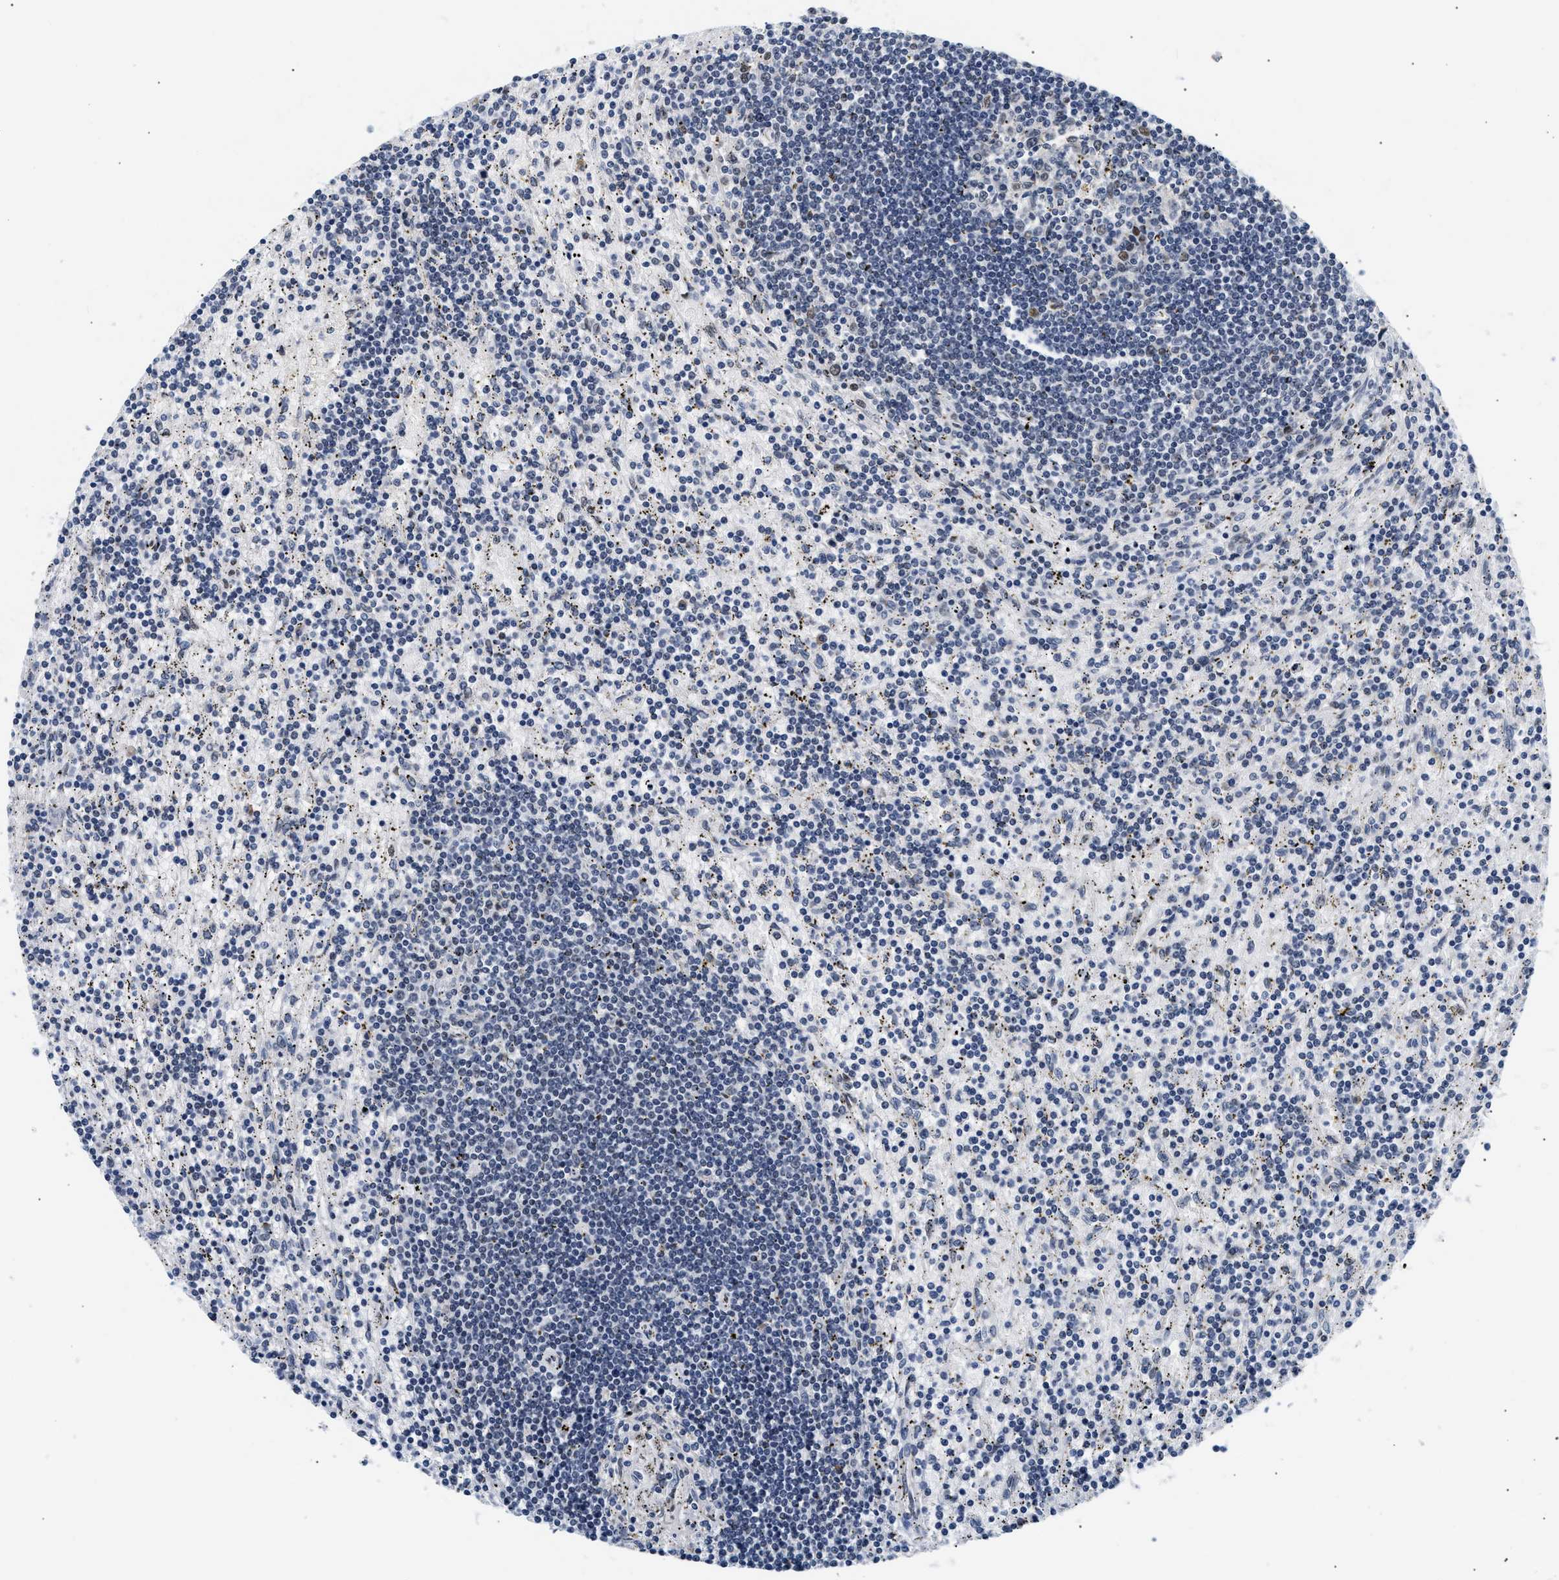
{"staining": {"intensity": "negative", "quantity": "none", "location": "none"}, "tissue": "lymphoma", "cell_type": "Tumor cells", "image_type": "cancer", "snomed": [{"axis": "morphology", "description": "Malignant lymphoma, non-Hodgkin's type, Low grade"}, {"axis": "topography", "description": "Spleen"}], "caption": "Immunohistochemistry (IHC) histopathology image of neoplastic tissue: lymphoma stained with DAB reveals no significant protein staining in tumor cells.", "gene": "THOC1", "patient": {"sex": "male", "age": 76}}